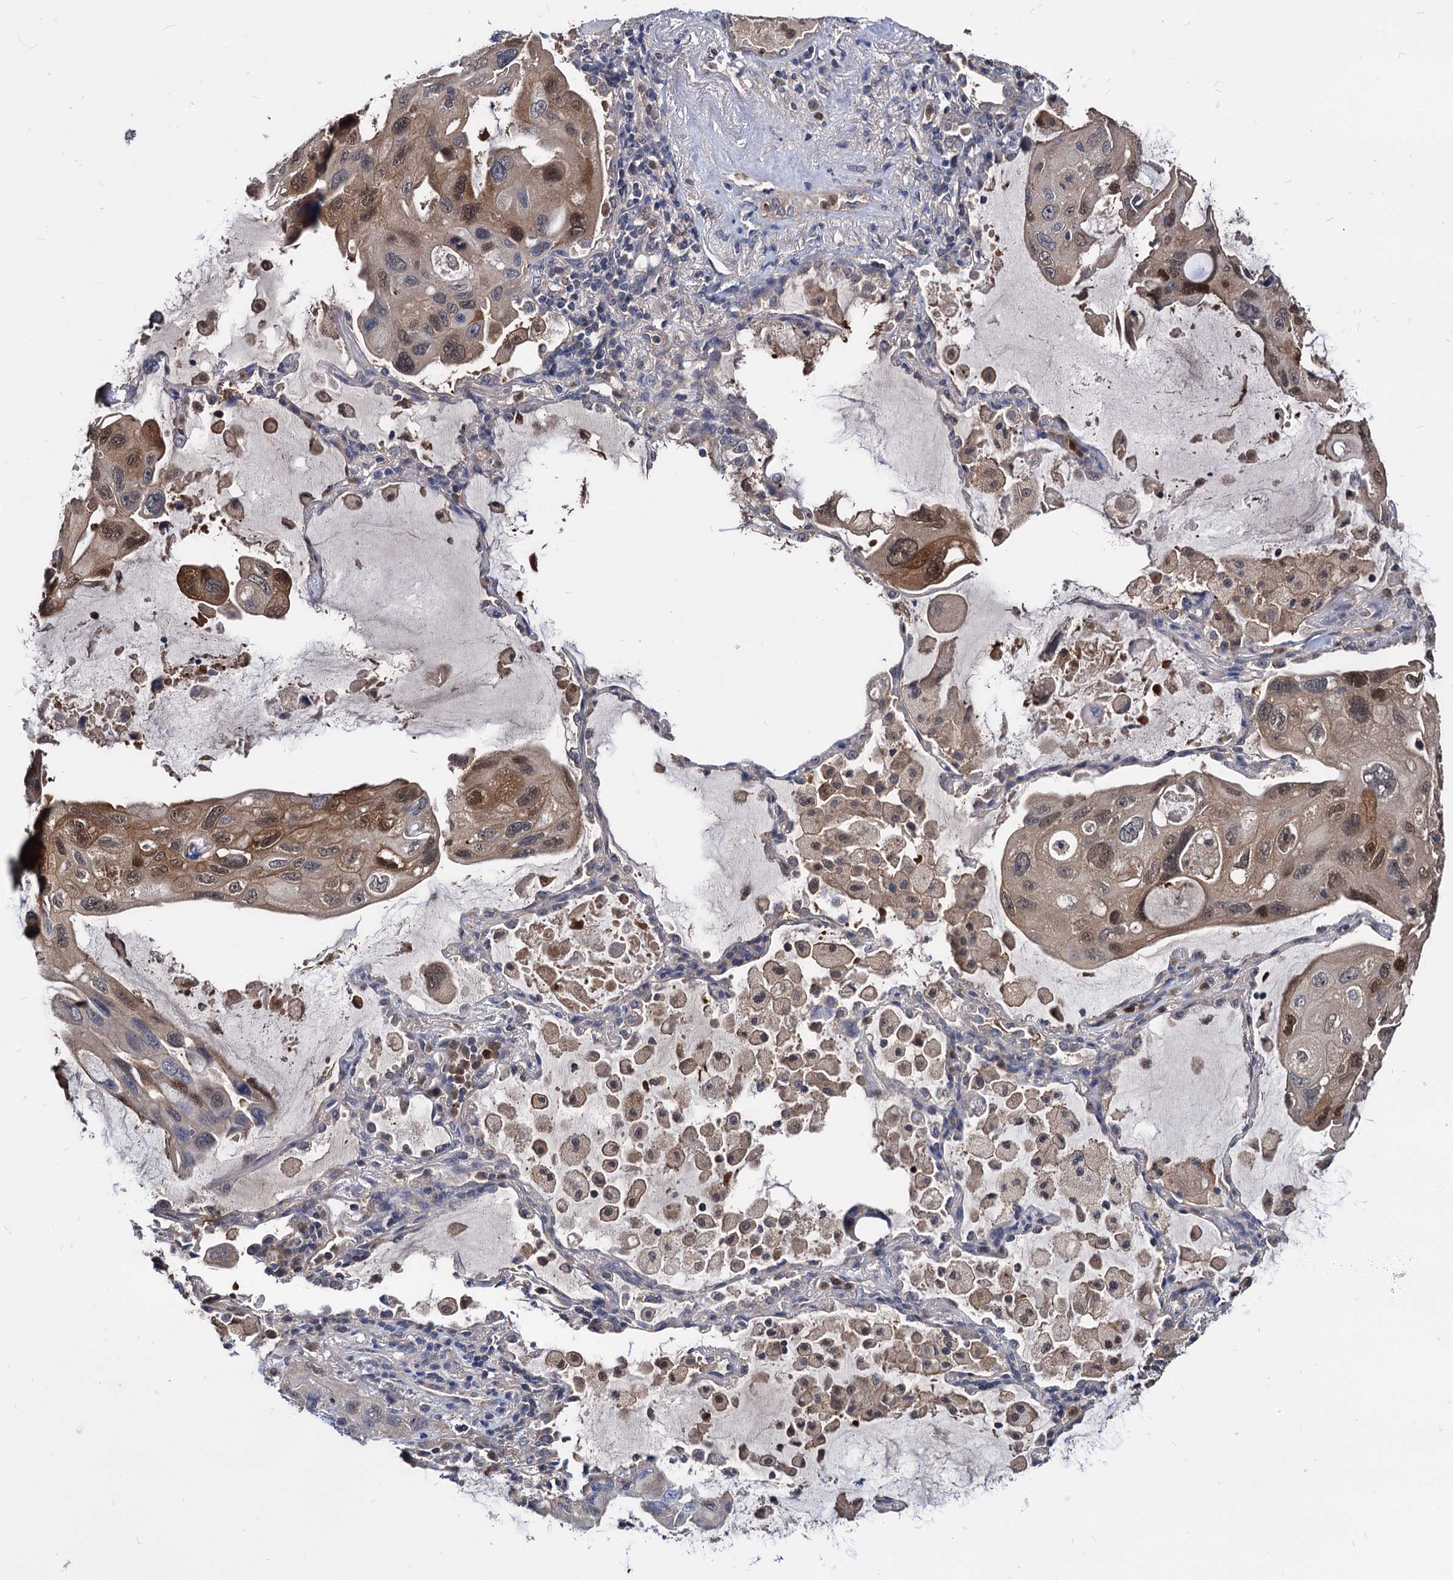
{"staining": {"intensity": "weak", "quantity": ">75%", "location": "cytoplasmic/membranous,nuclear"}, "tissue": "lung cancer", "cell_type": "Tumor cells", "image_type": "cancer", "snomed": [{"axis": "morphology", "description": "Squamous cell carcinoma, NOS"}, {"axis": "topography", "description": "Lung"}], "caption": "Lung squamous cell carcinoma stained with a protein marker displays weak staining in tumor cells.", "gene": "CPPED1", "patient": {"sex": "female", "age": 73}}